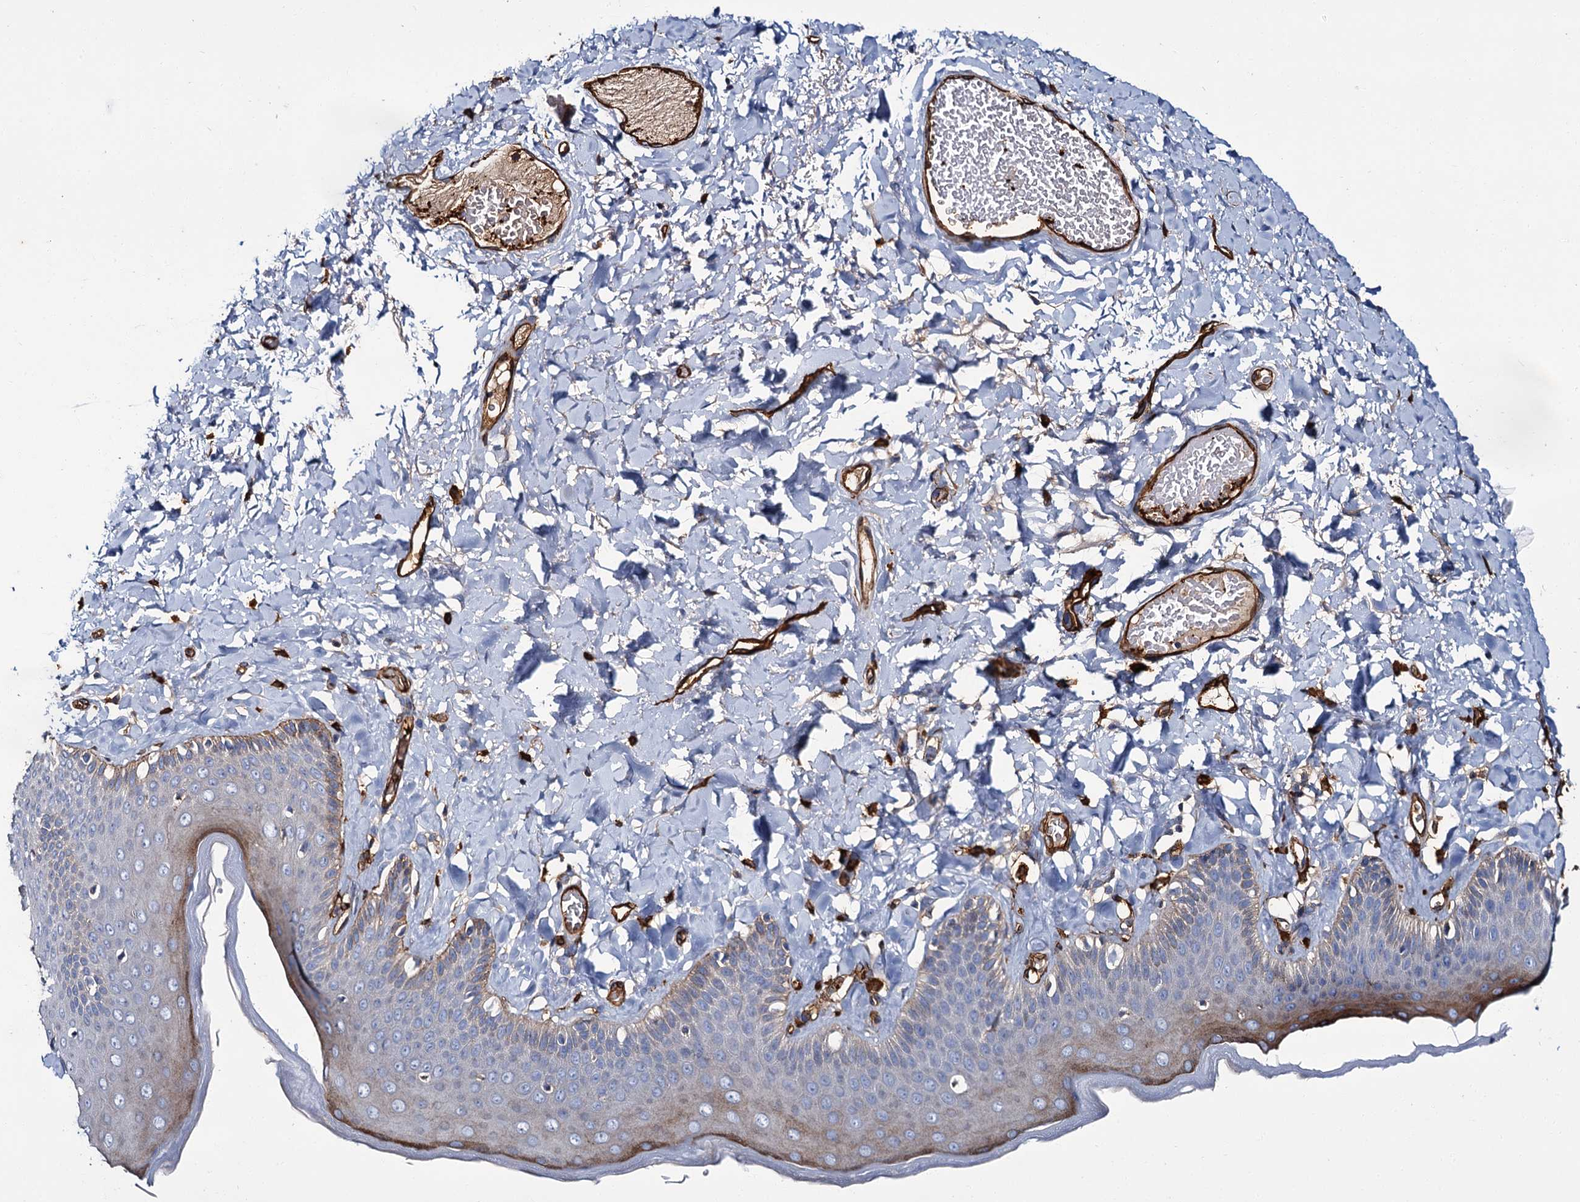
{"staining": {"intensity": "moderate", "quantity": "<25%", "location": "cytoplasmic/membranous"}, "tissue": "skin", "cell_type": "Epidermal cells", "image_type": "normal", "snomed": [{"axis": "morphology", "description": "Normal tissue, NOS"}, {"axis": "topography", "description": "Anal"}], "caption": "Epidermal cells show low levels of moderate cytoplasmic/membranous positivity in approximately <25% of cells in benign skin. Immunohistochemistry stains the protein of interest in brown and the nuclei are stained blue.", "gene": "CACNA1C", "patient": {"sex": "male", "age": 69}}